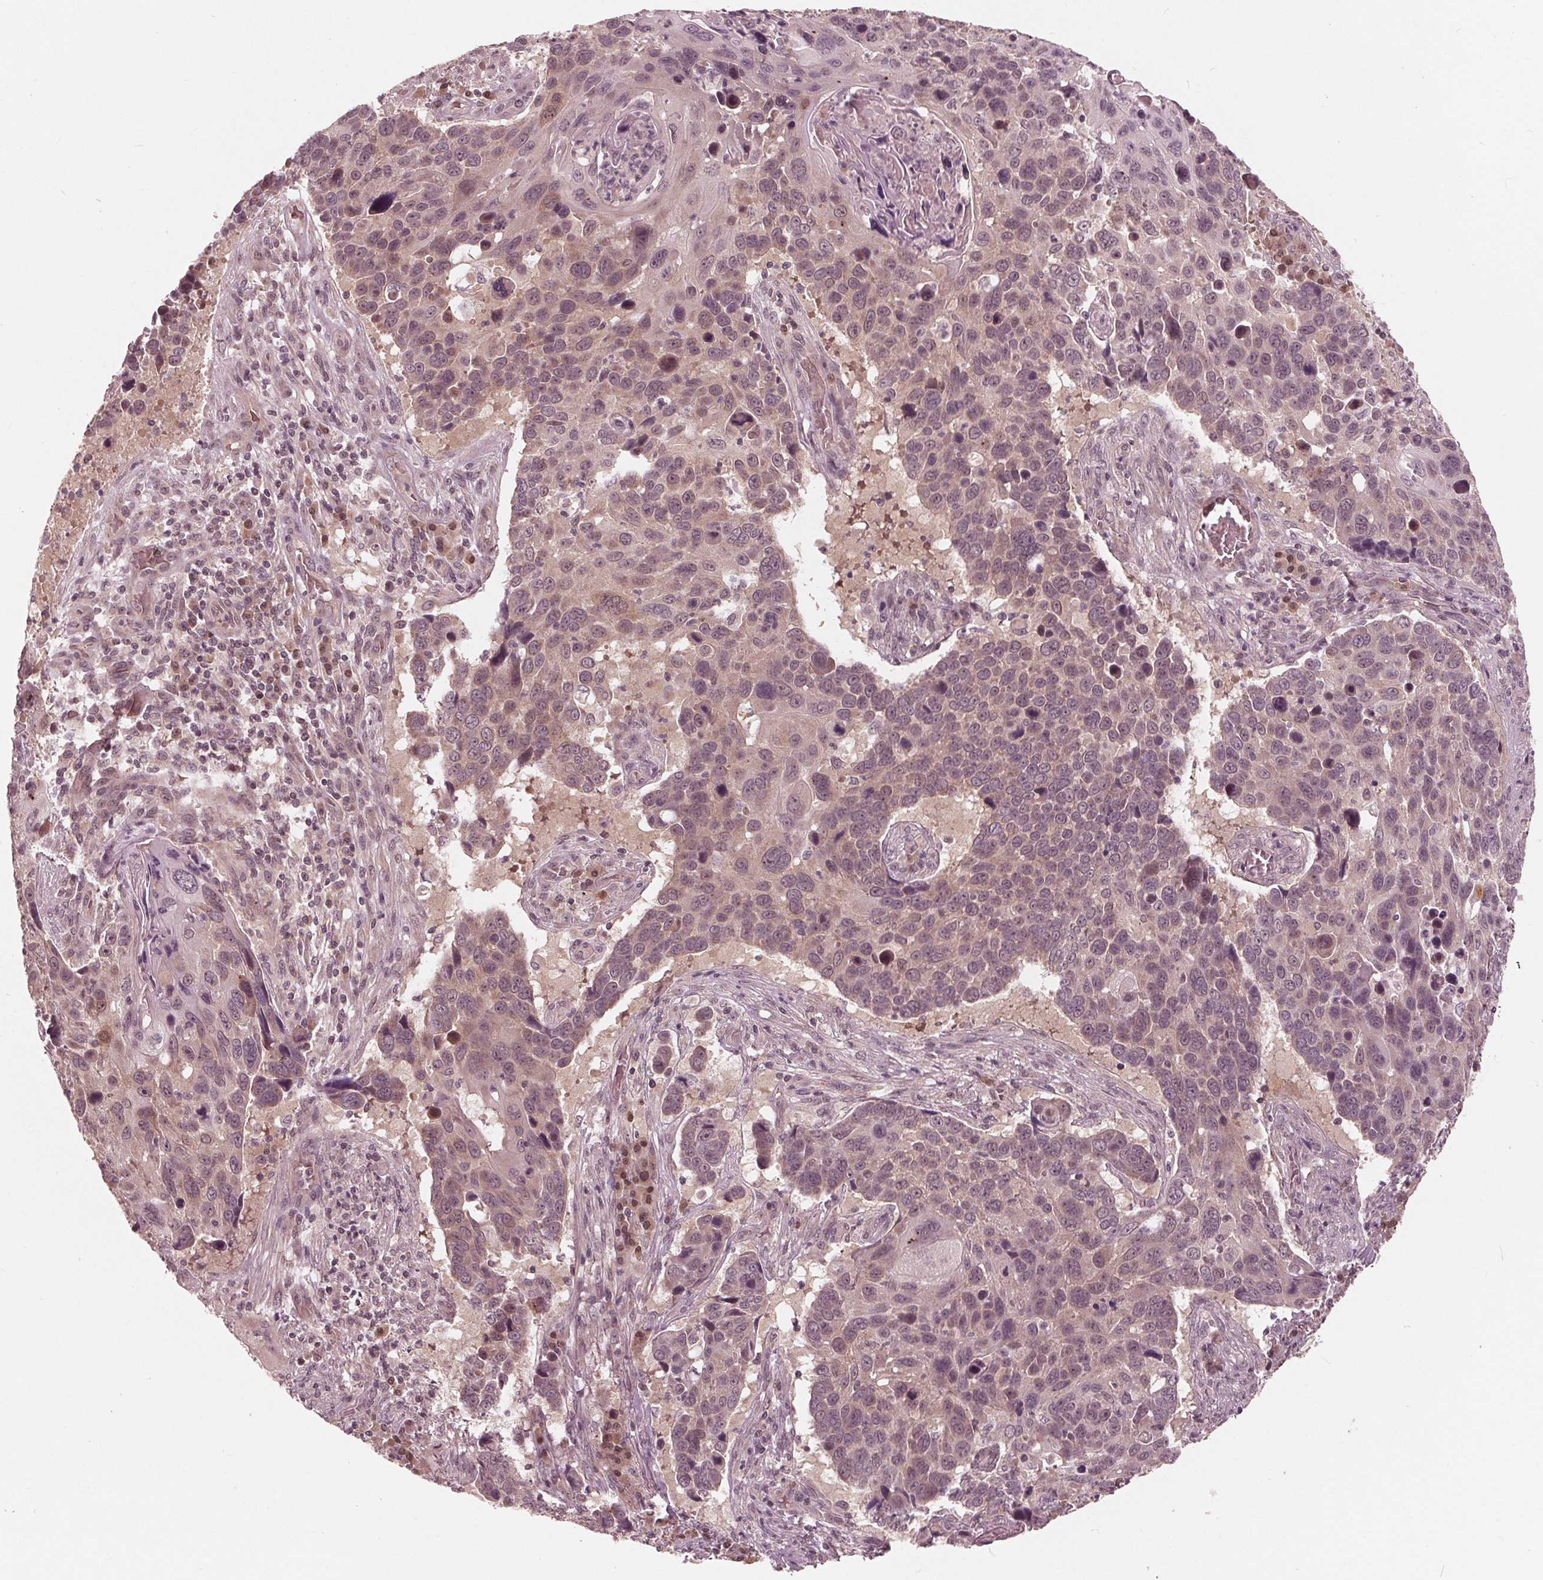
{"staining": {"intensity": "weak", "quantity": "<25%", "location": "nuclear"}, "tissue": "lung cancer", "cell_type": "Tumor cells", "image_type": "cancer", "snomed": [{"axis": "morphology", "description": "Squamous cell carcinoma, NOS"}, {"axis": "topography", "description": "Lung"}], "caption": "This is an immunohistochemistry histopathology image of human squamous cell carcinoma (lung). There is no staining in tumor cells.", "gene": "UBALD1", "patient": {"sex": "male", "age": 68}}